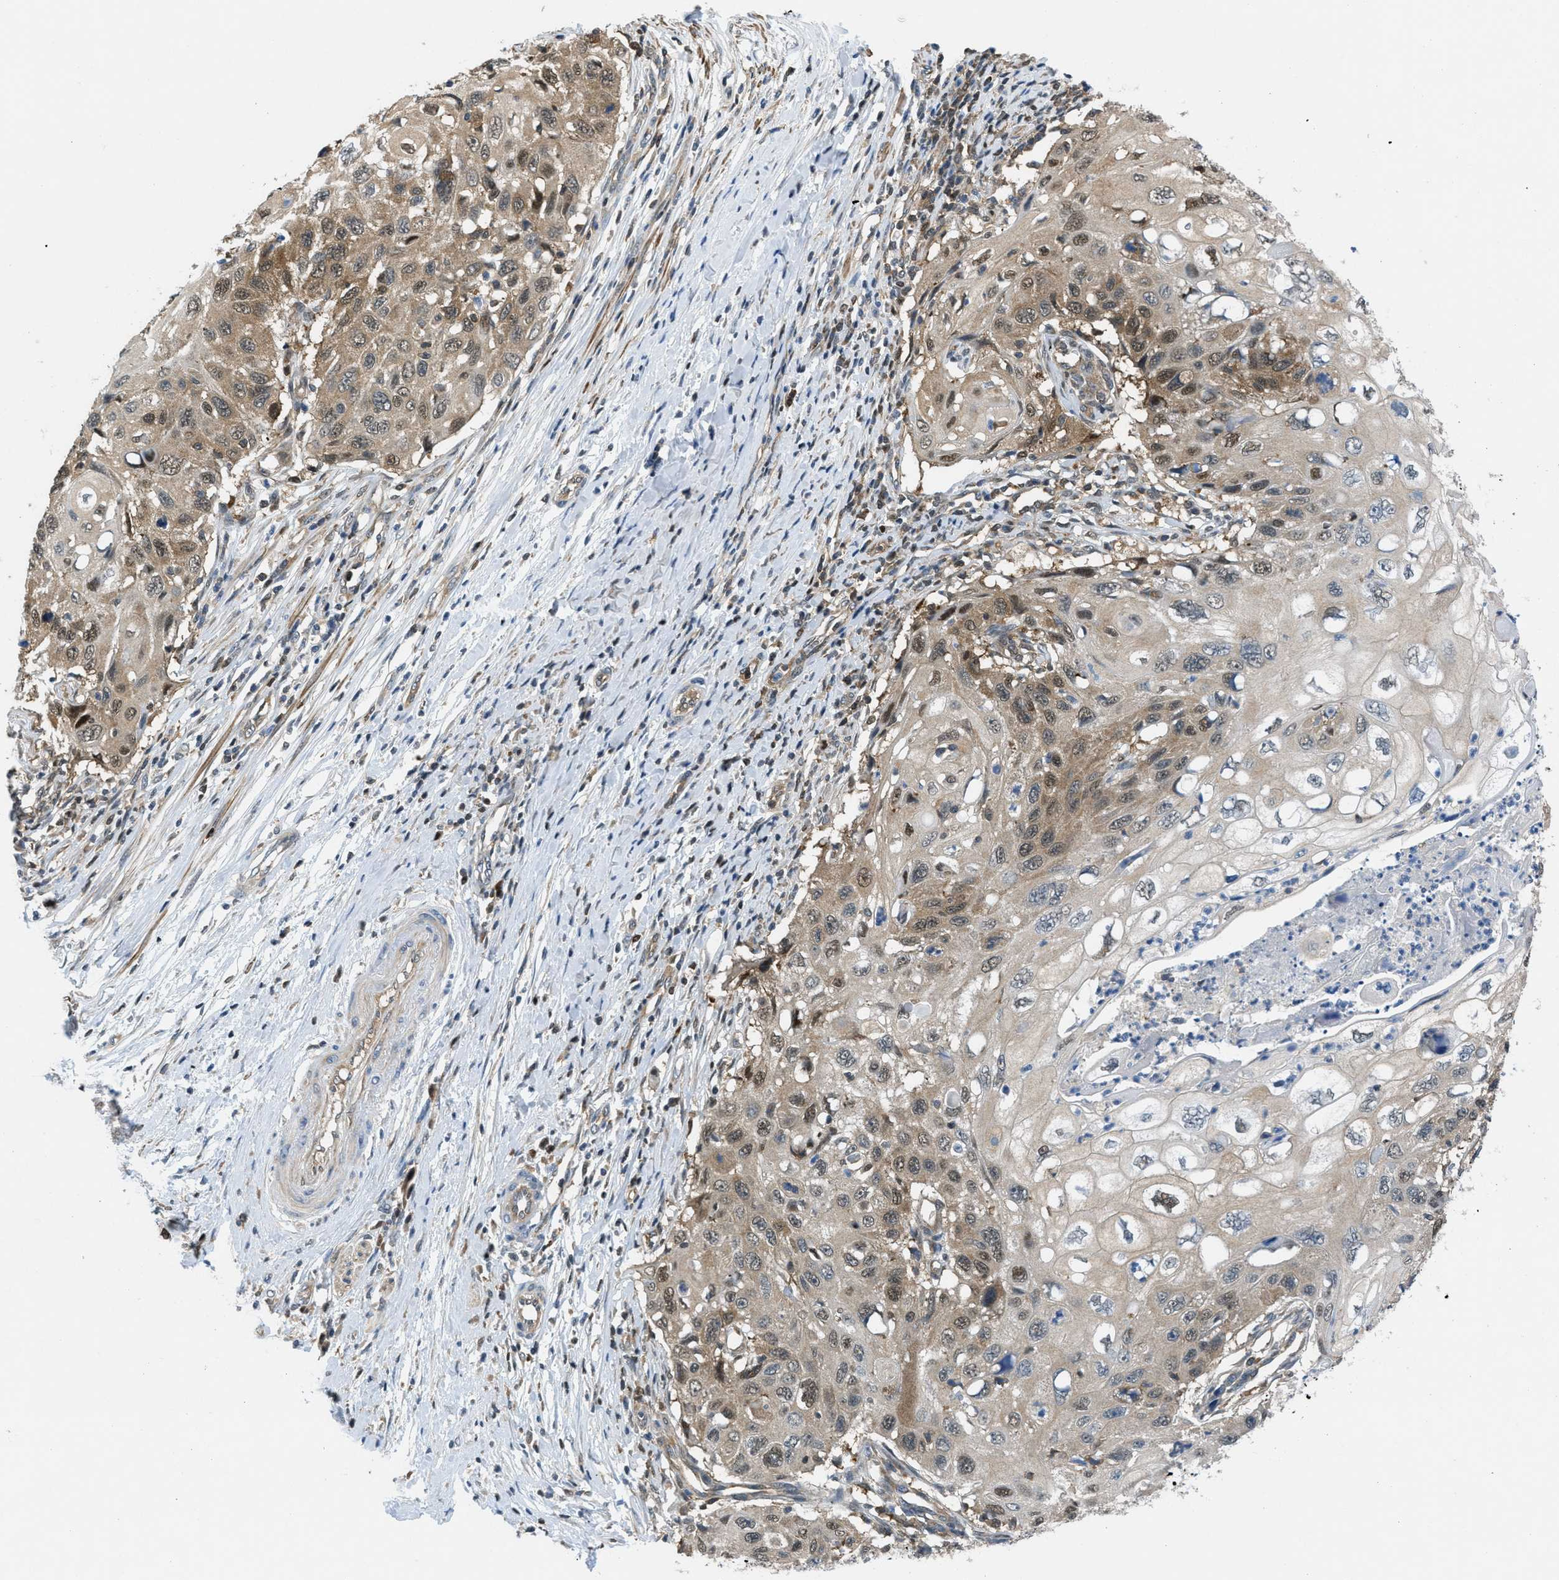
{"staining": {"intensity": "moderate", "quantity": "25%-75%", "location": "cytoplasmic/membranous,nuclear"}, "tissue": "cervical cancer", "cell_type": "Tumor cells", "image_type": "cancer", "snomed": [{"axis": "morphology", "description": "Squamous cell carcinoma, NOS"}, {"axis": "topography", "description": "Cervix"}], "caption": "This histopathology image reveals cervical cancer stained with immunohistochemistry (IHC) to label a protein in brown. The cytoplasmic/membranous and nuclear of tumor cells show moderate positivity for the protein. Nuclei are counter-stained blue.", "gene": "PIP5K1C", "patient": {"sex": "female", "age": 70}}